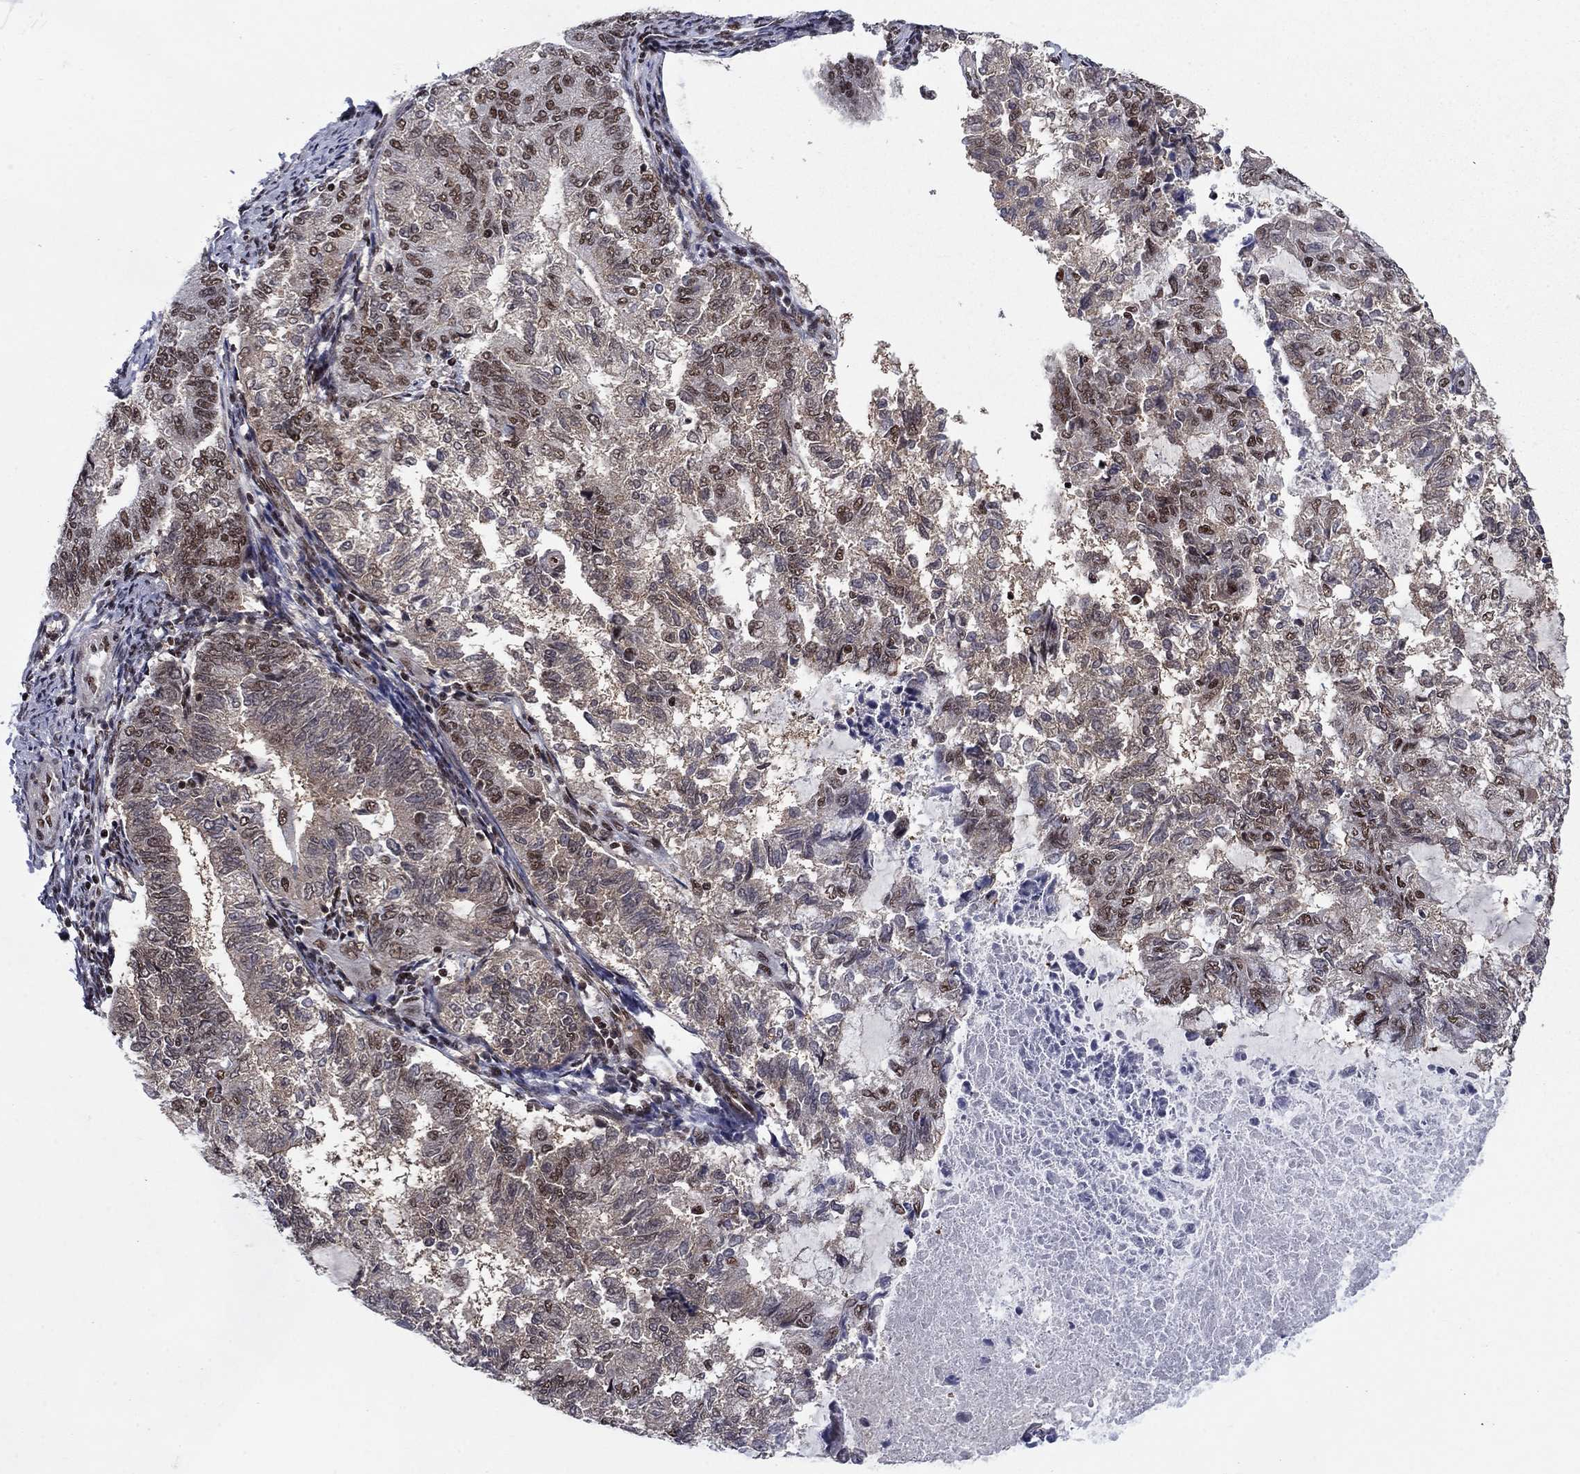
{"staining": {"intensity": "moderate", "quantity": "25%-75%", "location": "nuclear"}, "tissue": "endometrial cancer", "cell_type": "Tumor cells", "image_type": "cancer", "snomed": [{"axis": "morphology", "description": "Adenocarcinoma, NOS"}, {"axis": "topography", "description": "Endometrium"}], "caption": "High-magnification brightfield microscopy of adenocarcinoma (endometrial) stained with DAB (3,3'-diaminobenzidine) (brown) and counterstained with hematoxylin (blue). tumor cells exhibit moderate nuclear expression is seen in about25%-75% of cells.", "gene": "RPRD1B", "patient": {"sex": "female", "age": 65}}